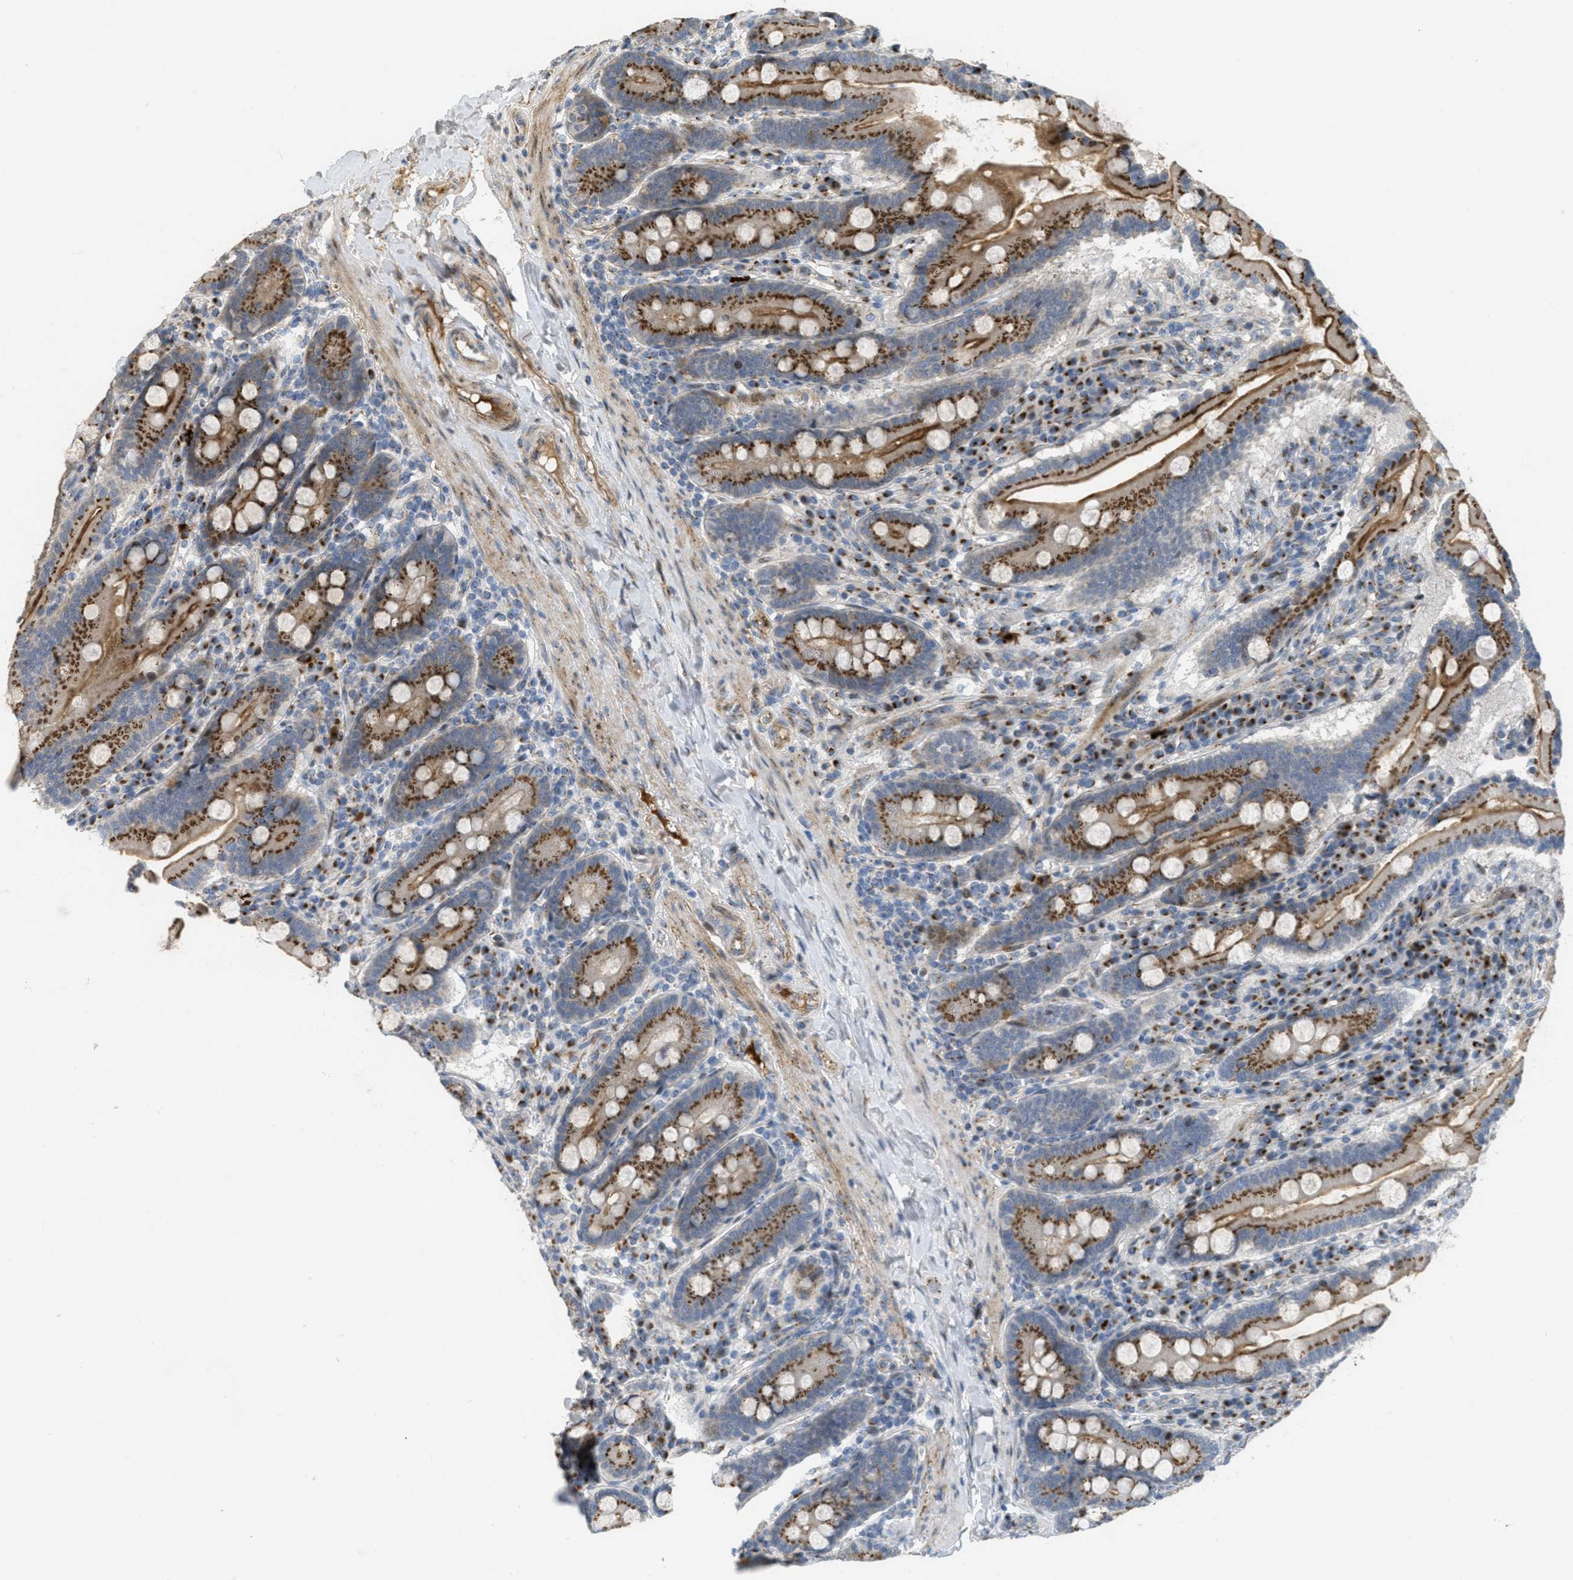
{"staining": {"intensity": "strong", "quantity": ">75%", "location": "cytoplasmic/membranous"}, "tissue": "duodenum", "cell_type": "Glandular cells", "image_type": "normal", "snomed": [{"axis": "morphology", "description": "Normal tissue, NOS"}, {"axis": "topography", "description": "Duodenum"}], "caption": "Immunohistochemical staining of benign duodenum exhibits >75% levels of strong cytoplasmic/membranous protein expression in about >75% of glandular cells. Using DAB (3,3'-diaminobenzidine) (brown) and hematoxylin (blue) stains, captured at high magnification using brightfield microscopy.", "gene": "ZFPL1", "patient": {"sex": "male", "age": 50}}